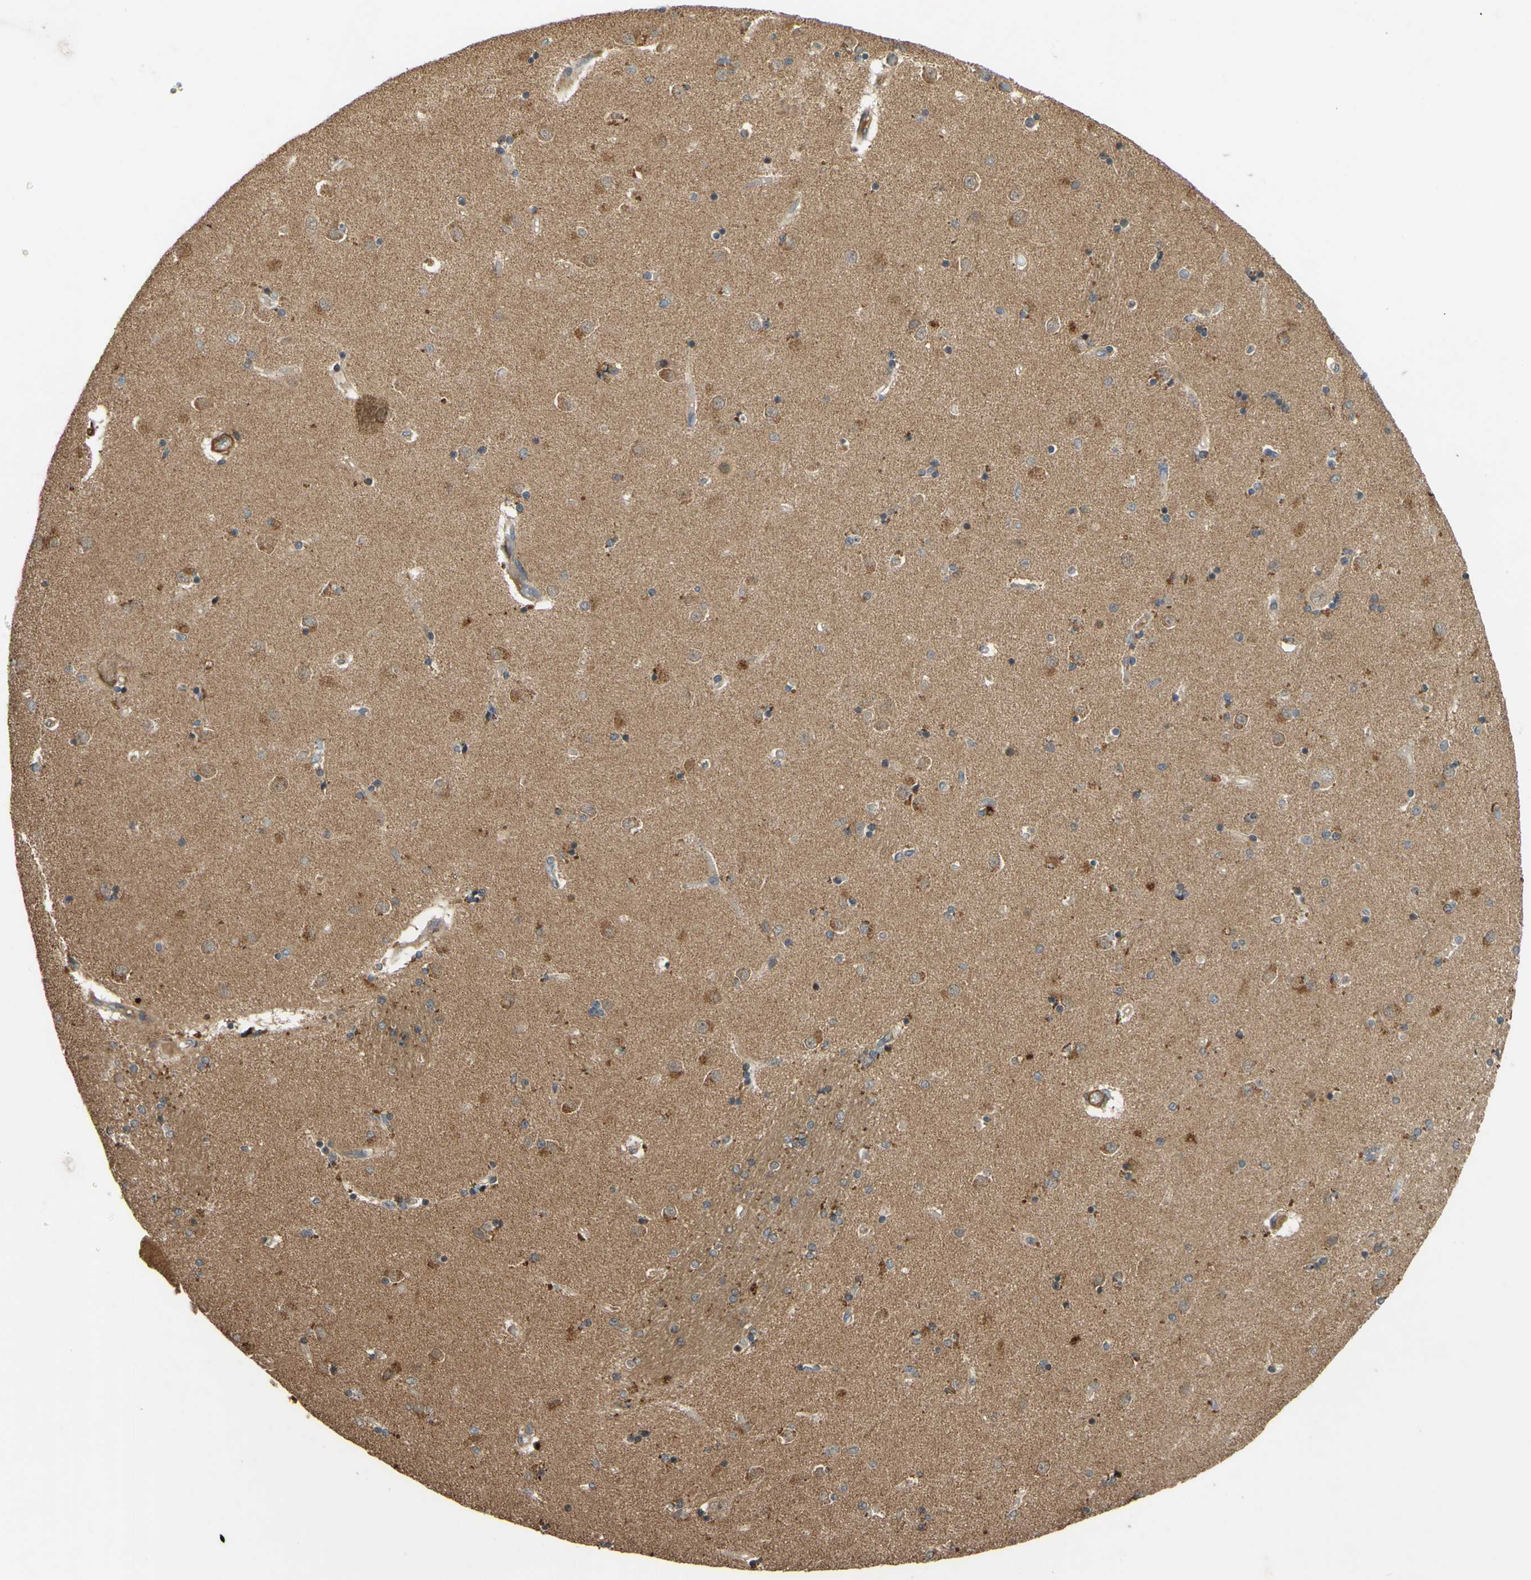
{"staining": {"intensity": "moderate", "quantity": "<25%", "location": "cytoplasmic/membranous"}, "tissue": "caudate", "cell_type": "Glial cells", "image_type": "normal", "snomed": [{"axis": "morphology", "description": "Normal tissue, NOS"}, {"axis": "topography", "description": "Lateral ventricle wall"}], "caption": "Moderate cytoplasmic/membranous protein staining is identified in approximately <25% of glial cells in caudate. The staining was performed using DAB (3,3'-diaminobenzidine), with brown indicating positive protein expression. Nuclei are stained blue with hematoxylin.", "gene": "PARD6A", "patient": {"sex": "female", "age": 54}}